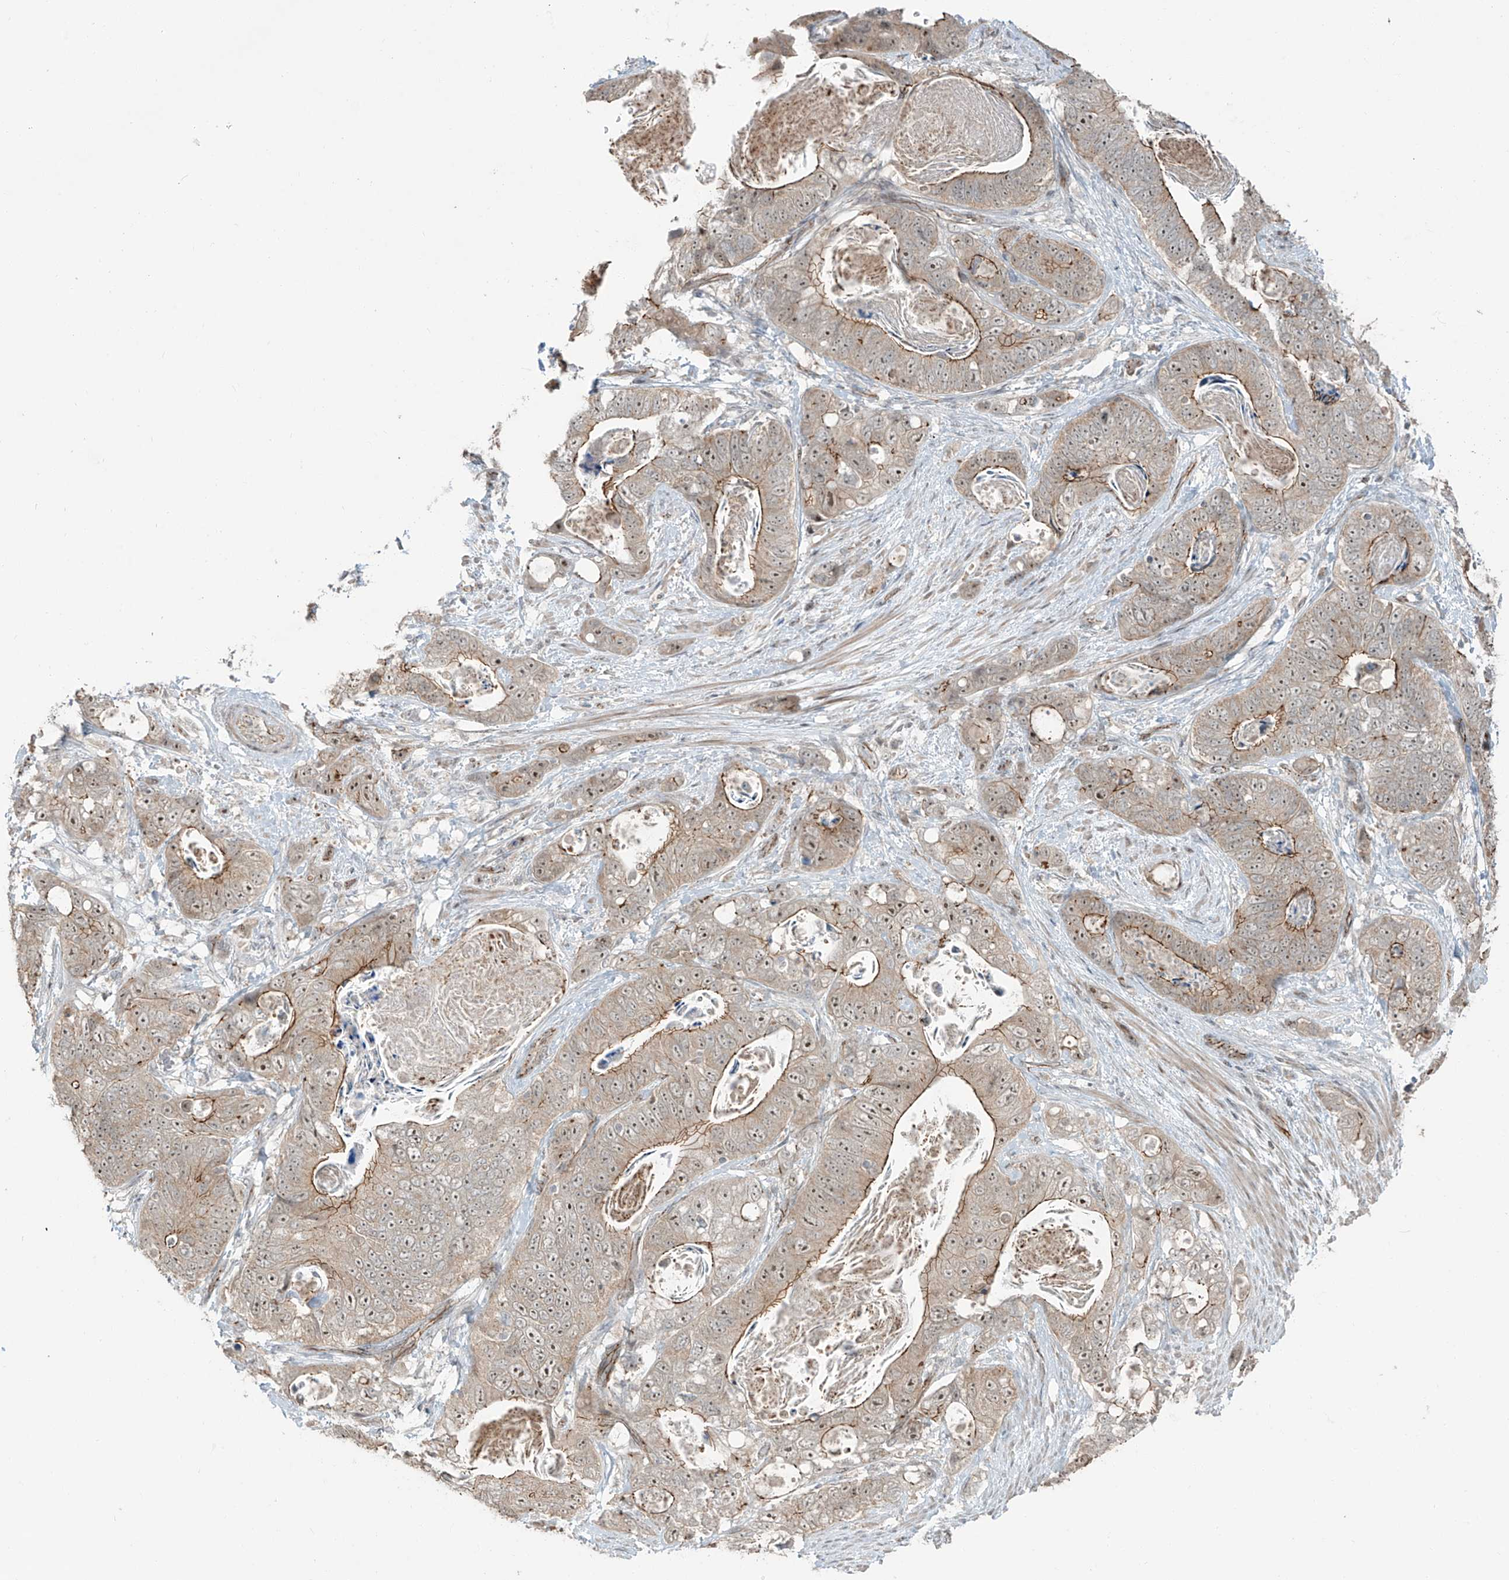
{"staining": {"intensity": "moderate", "quantity": ">75%", "location": "cytoplasmic/membranous,nuclear"}, "tissue": "stomach cancer", "cell_type": "Tumor cells", "image_type": "cancer", "snomed": [{"axis": "morphology", "description": "Normal tissue, NOS"}, {"axis": "morphology", "description": "Adenocarcinoma, NOS"}, {"axis": "topography", "description": "Stomach"}], "caption": "Adenocarcinoma (stomach) stained for a protein (brown) demonstrates moderate cytoplasmic/membranous and nuclear positive expression in approximately >75% of tumor cells.", "gene": "ZNF16", "patient": {"sex": "female", "age": 89}}